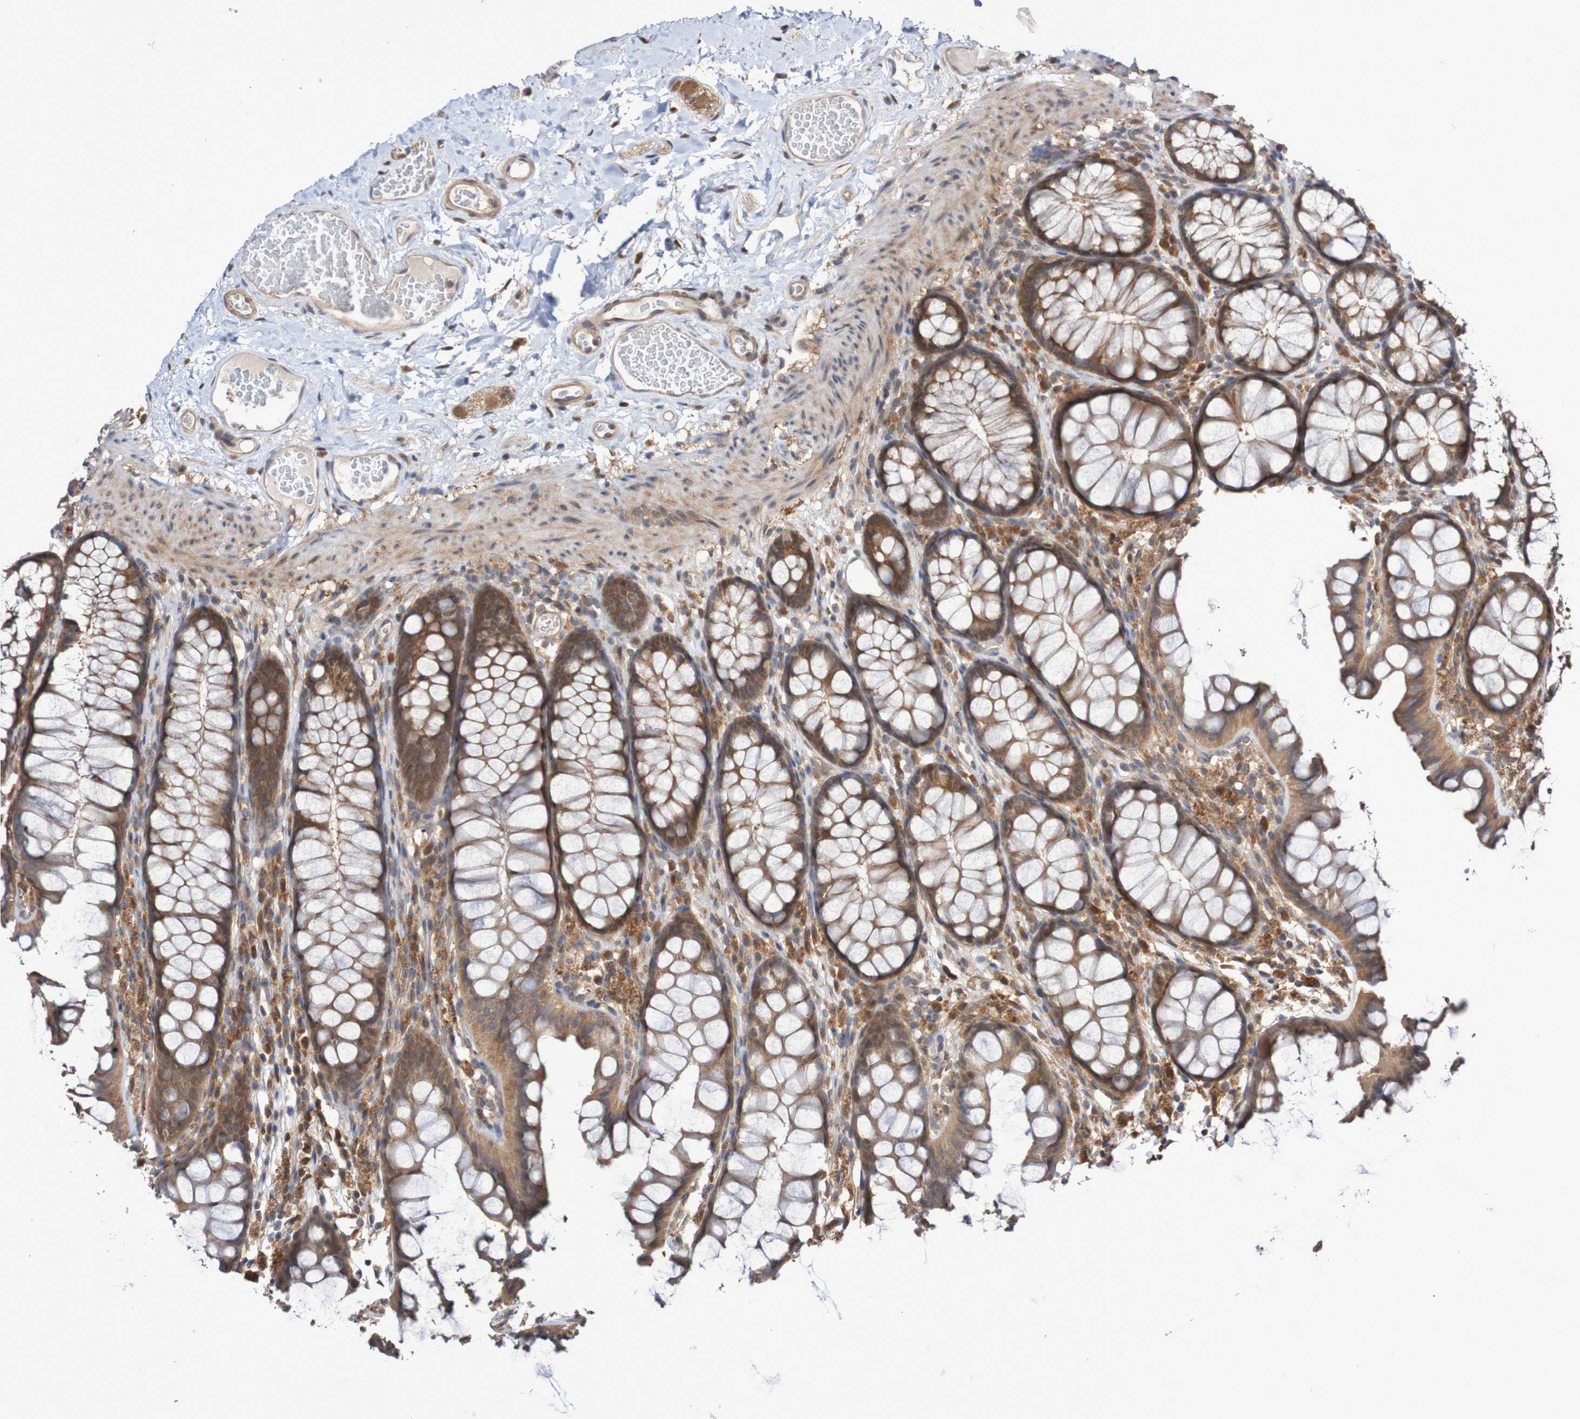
{"staining": {"intensity": "weak", "quantity": "25%-75%", "location": "cytoplasmic/membranous"}, "tissue": "colon", "cell_type": "Endothelial cells", "image_type": "normal", "snomed": [{"axis": "morphology", "description": "Normal tissue, NOS"}, {"axis": "topography", "description": "Colon"}], "caption": "Colon stained for a protein demonstrates weak cytoplasmic/membranous positivity in endothelial cells.", "gene": "PHPT1", "patient": {"sex": "female", "age": 55}}